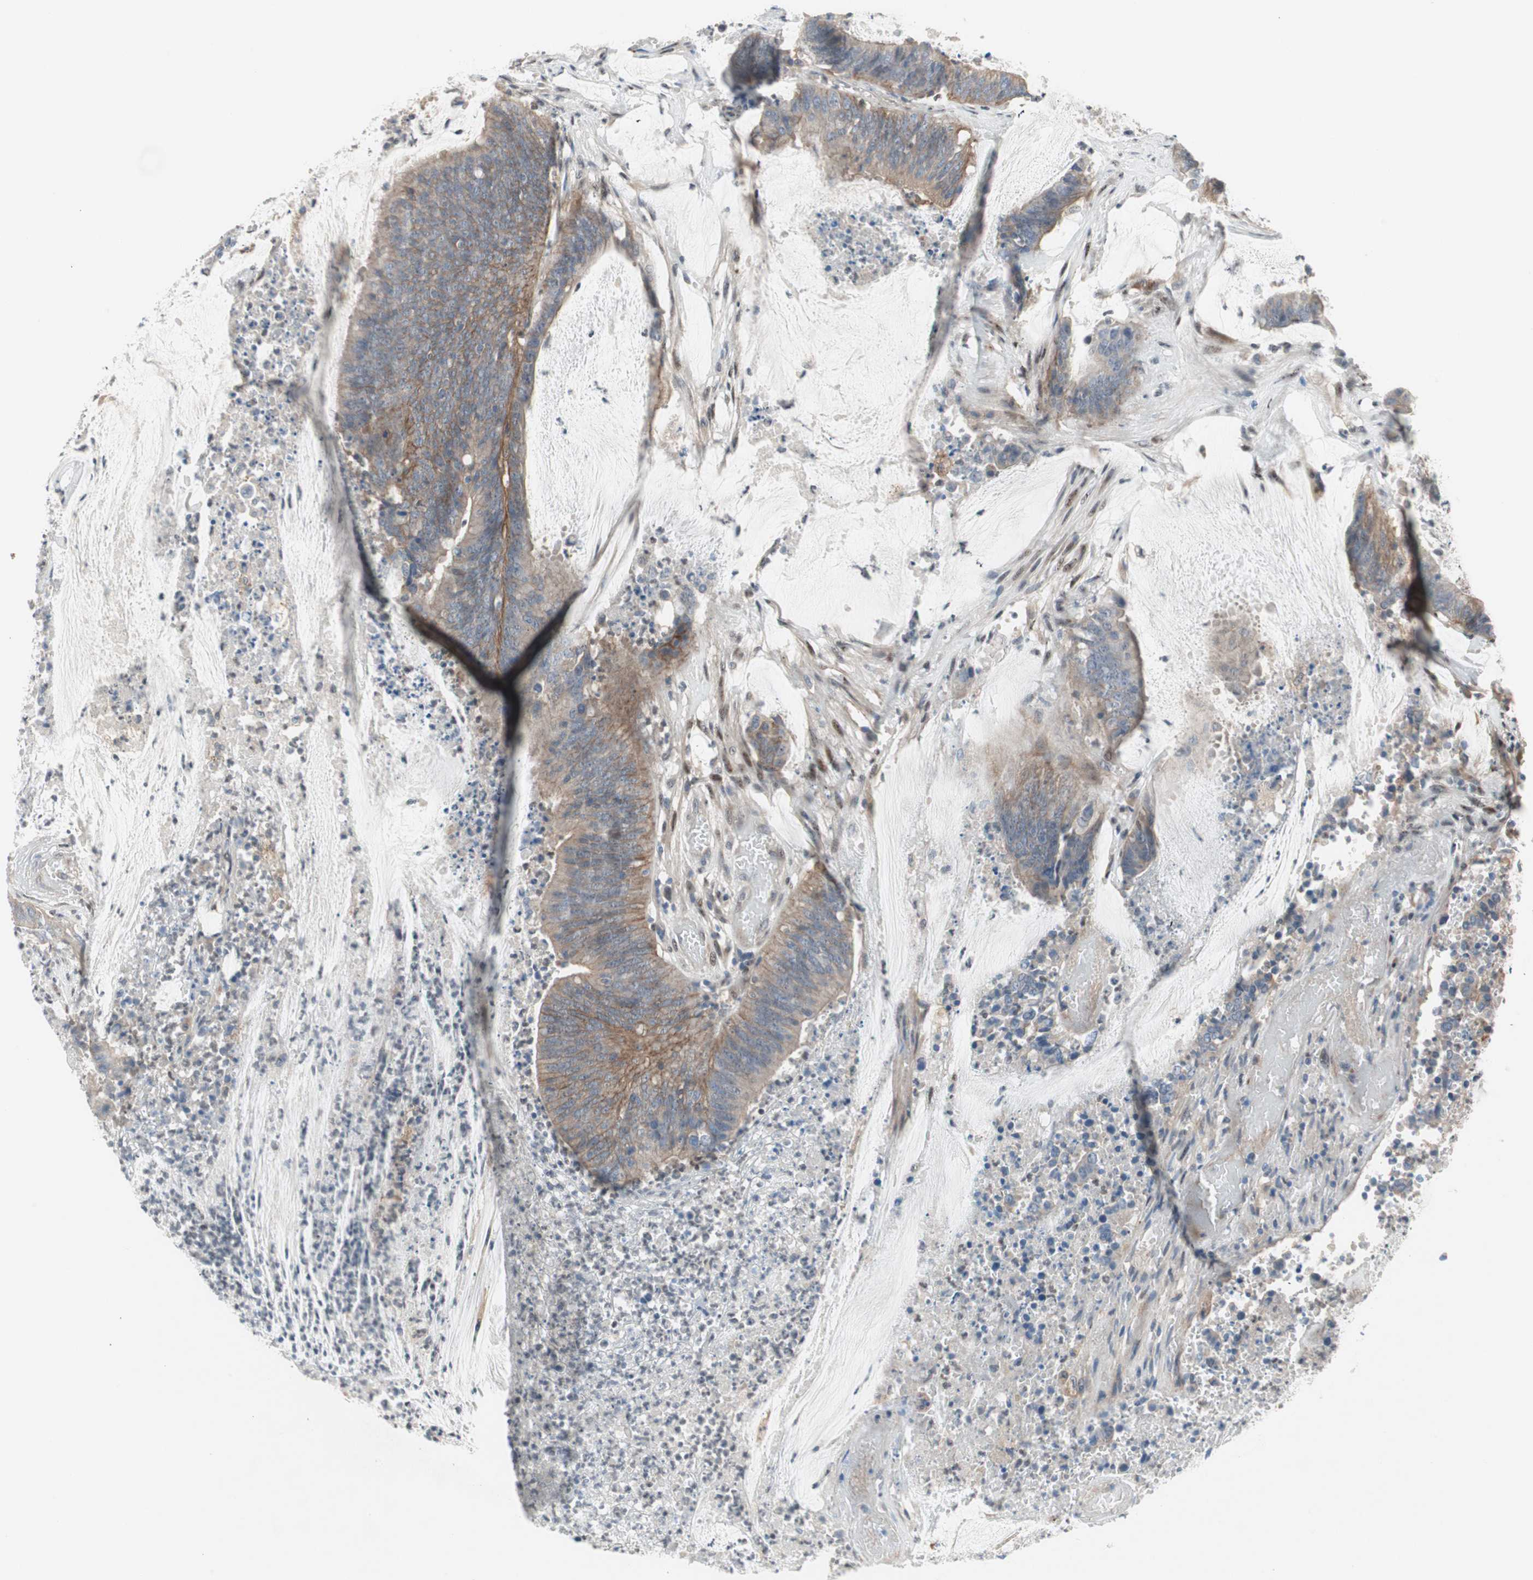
{"staining": {"intensity": "moderate", "quantity": ">75%", "location": "cytoplasmic/membranous"}, "tissue": "colorectal cancer", "cell_type": "Tumor cells", "image_type": "cancer", "snomed": [{"axis": "morphology", "description": "Adenocarcinoma, NOS"}, {"axis": "topography", "description": "Rectum"}], "caption": "Adenocarcinoma (colorectal) was stained to show a protein in brown. There is medium levels of moderate cytoplasmic/membranous expression in approximately >75% of tumor cells. (Stains: DAB in brown, nuclei in blue, Microscopy: brightfield microscopy at high magnification).", "gene": "CAND2", "patient": {"sex": "female", "age": 66}}